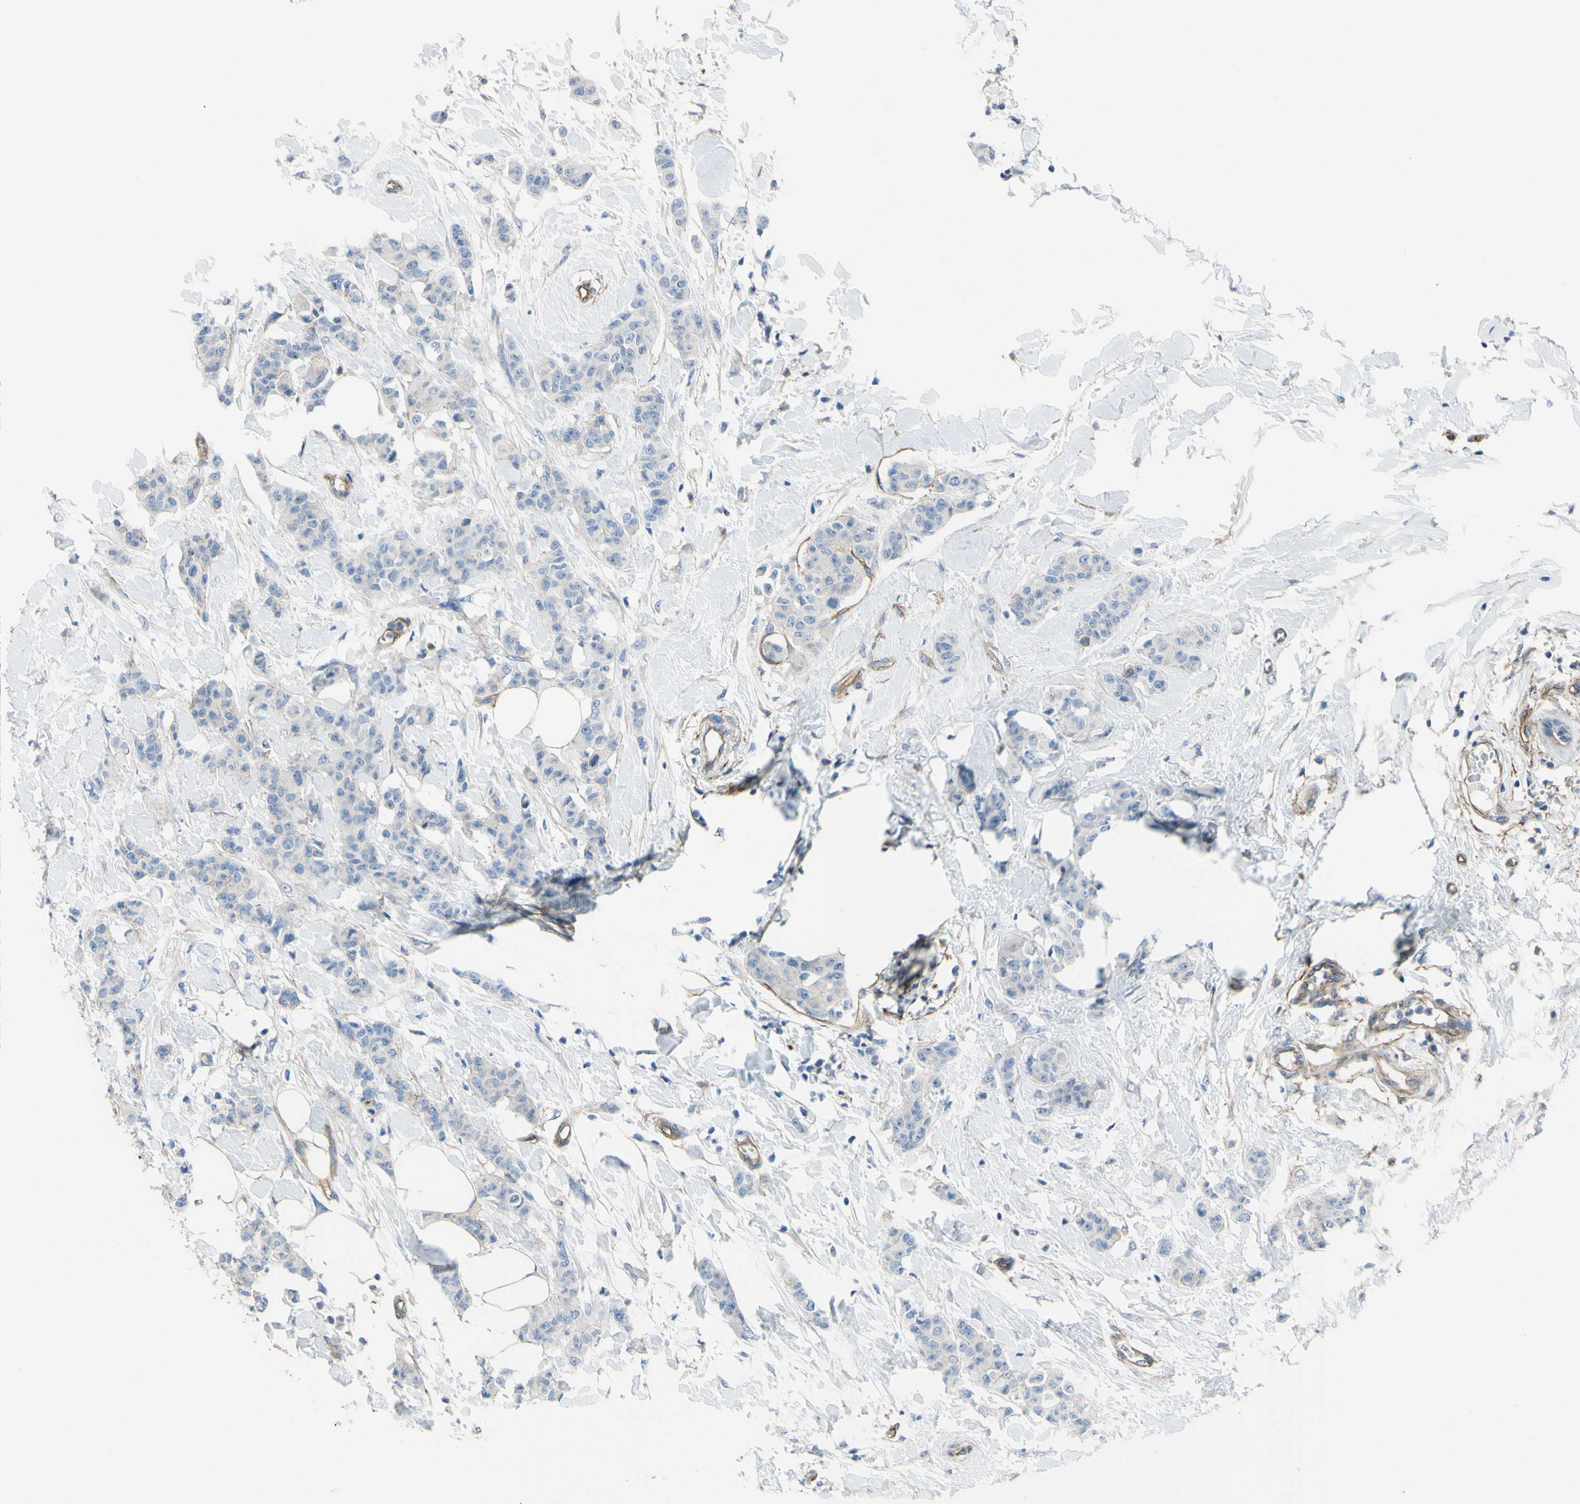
{"staining": {"intensity": "weak", "quantity": ">75%", "location": "cytoplasmic/membranous"}, "tissue": "breast cancer", "cell_type": "Tumor cells", "image_type": "cancer", "snomed": [{"axis": "morphology", "description": "Normal tissue, NOS"}, {"axis": "morphology", "description": "Duct carcinoma"}, {"axis": "topography", "description": "Breast"}], "caption": "Breast cancer was stained to show a protein in brown. There is low levels of weak cytoplasmic/membranous expression in about >75% of tumor cells.", "gene": "TPBG", "patient": {"sex": "female", "age": 40}}